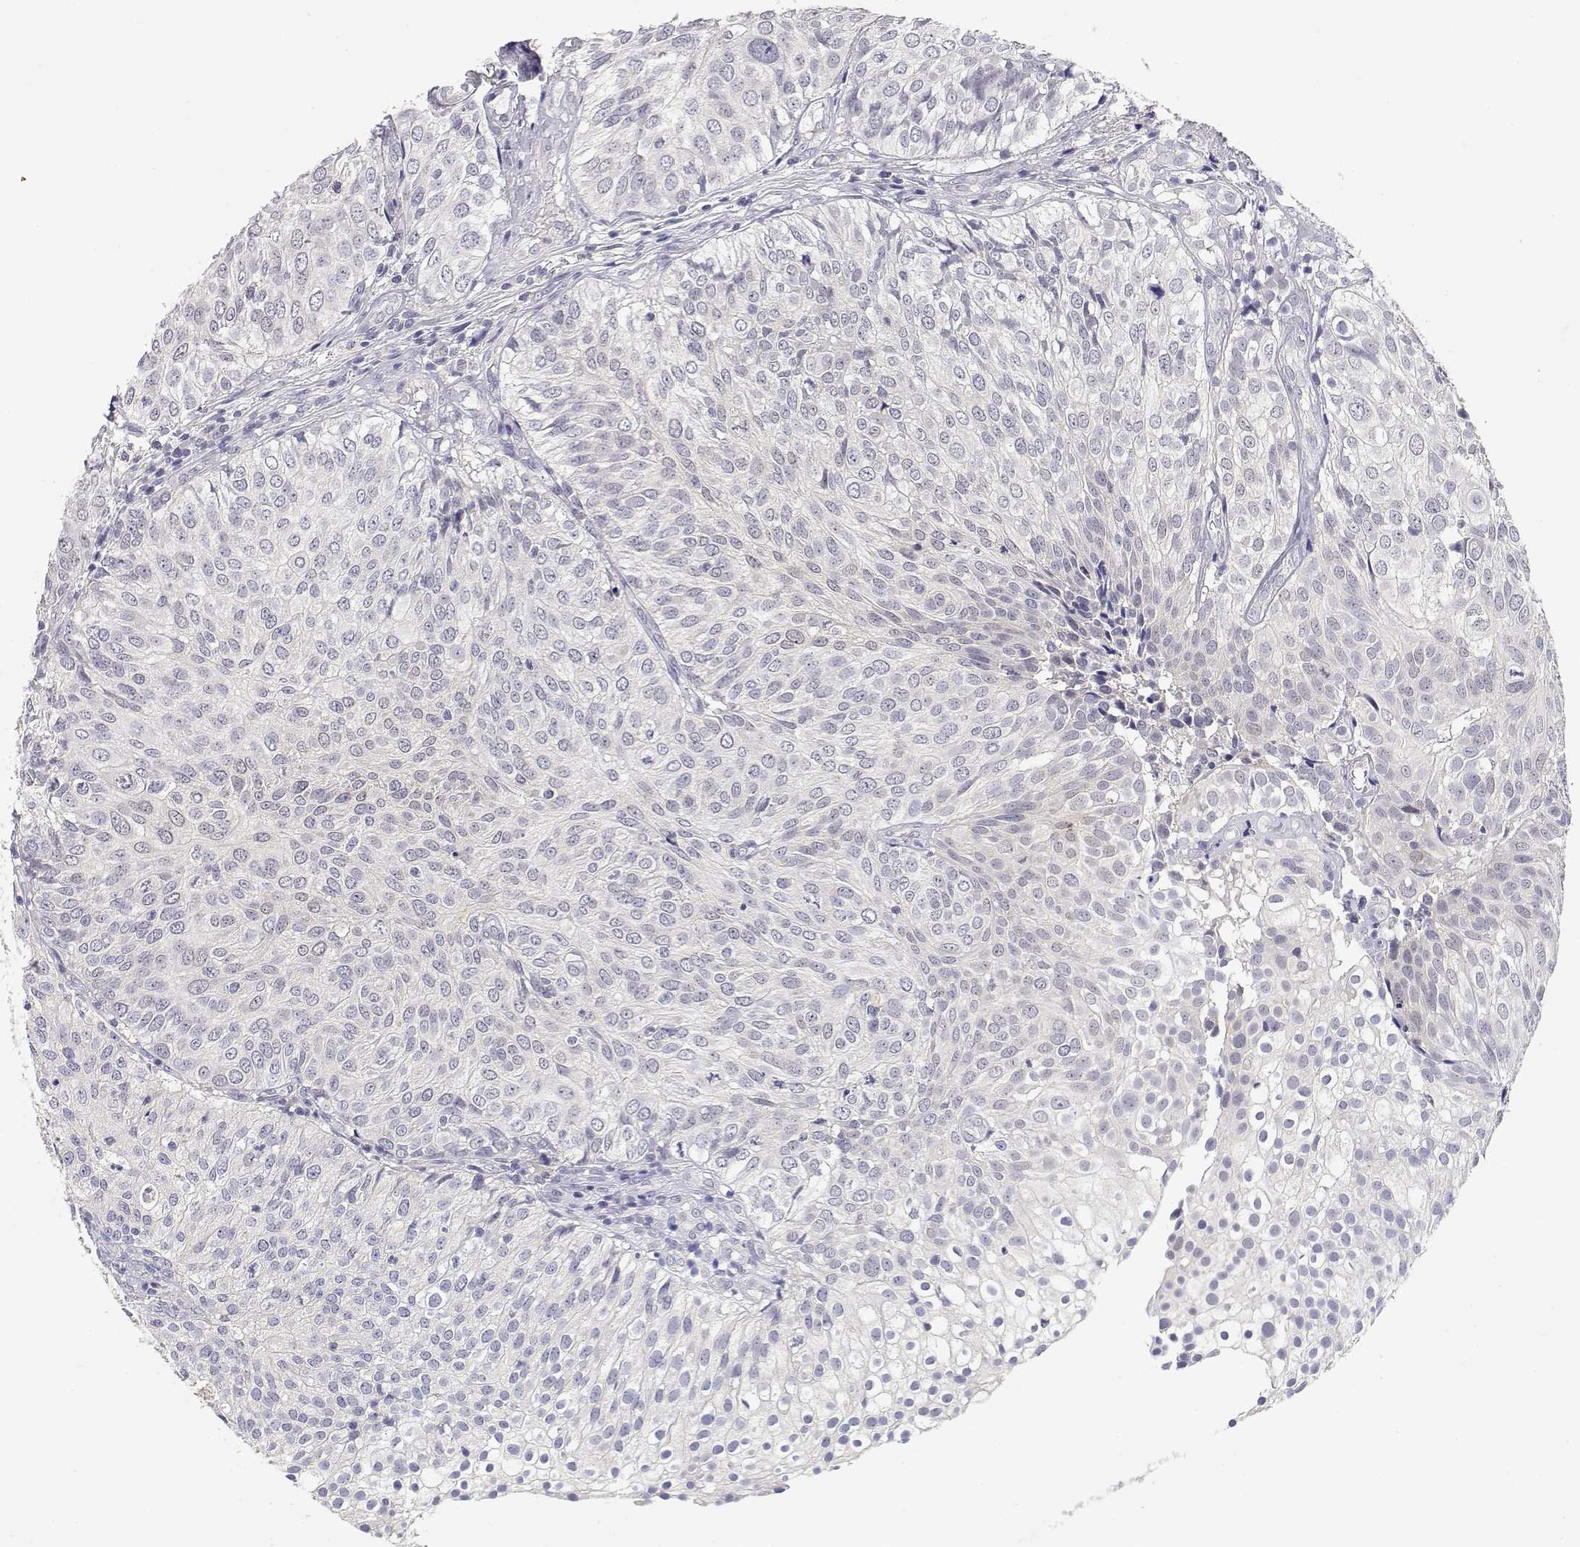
{"staining": {"intensity": "negative", "quantity": "none", "location": "none"}, "tissue": "urothelial cancer", "cell_type": "Tumor cells", "image_type": "cancer", "snomed": [{"axis": "morphology", "description": "Urothelial carcinoma, High grade"}, {"axis": "topography", "description": "Urinary bladder"}], "caption": "Immunohistochemistry (IHC) image of neoplastic tissue: urothelial cancer stained with DAB (3,3'-diaminobenzidine) reveals no significant protein staining in tumor cells.", "gene": "ADA", "patient": {"sex": "female", "age": 79}}